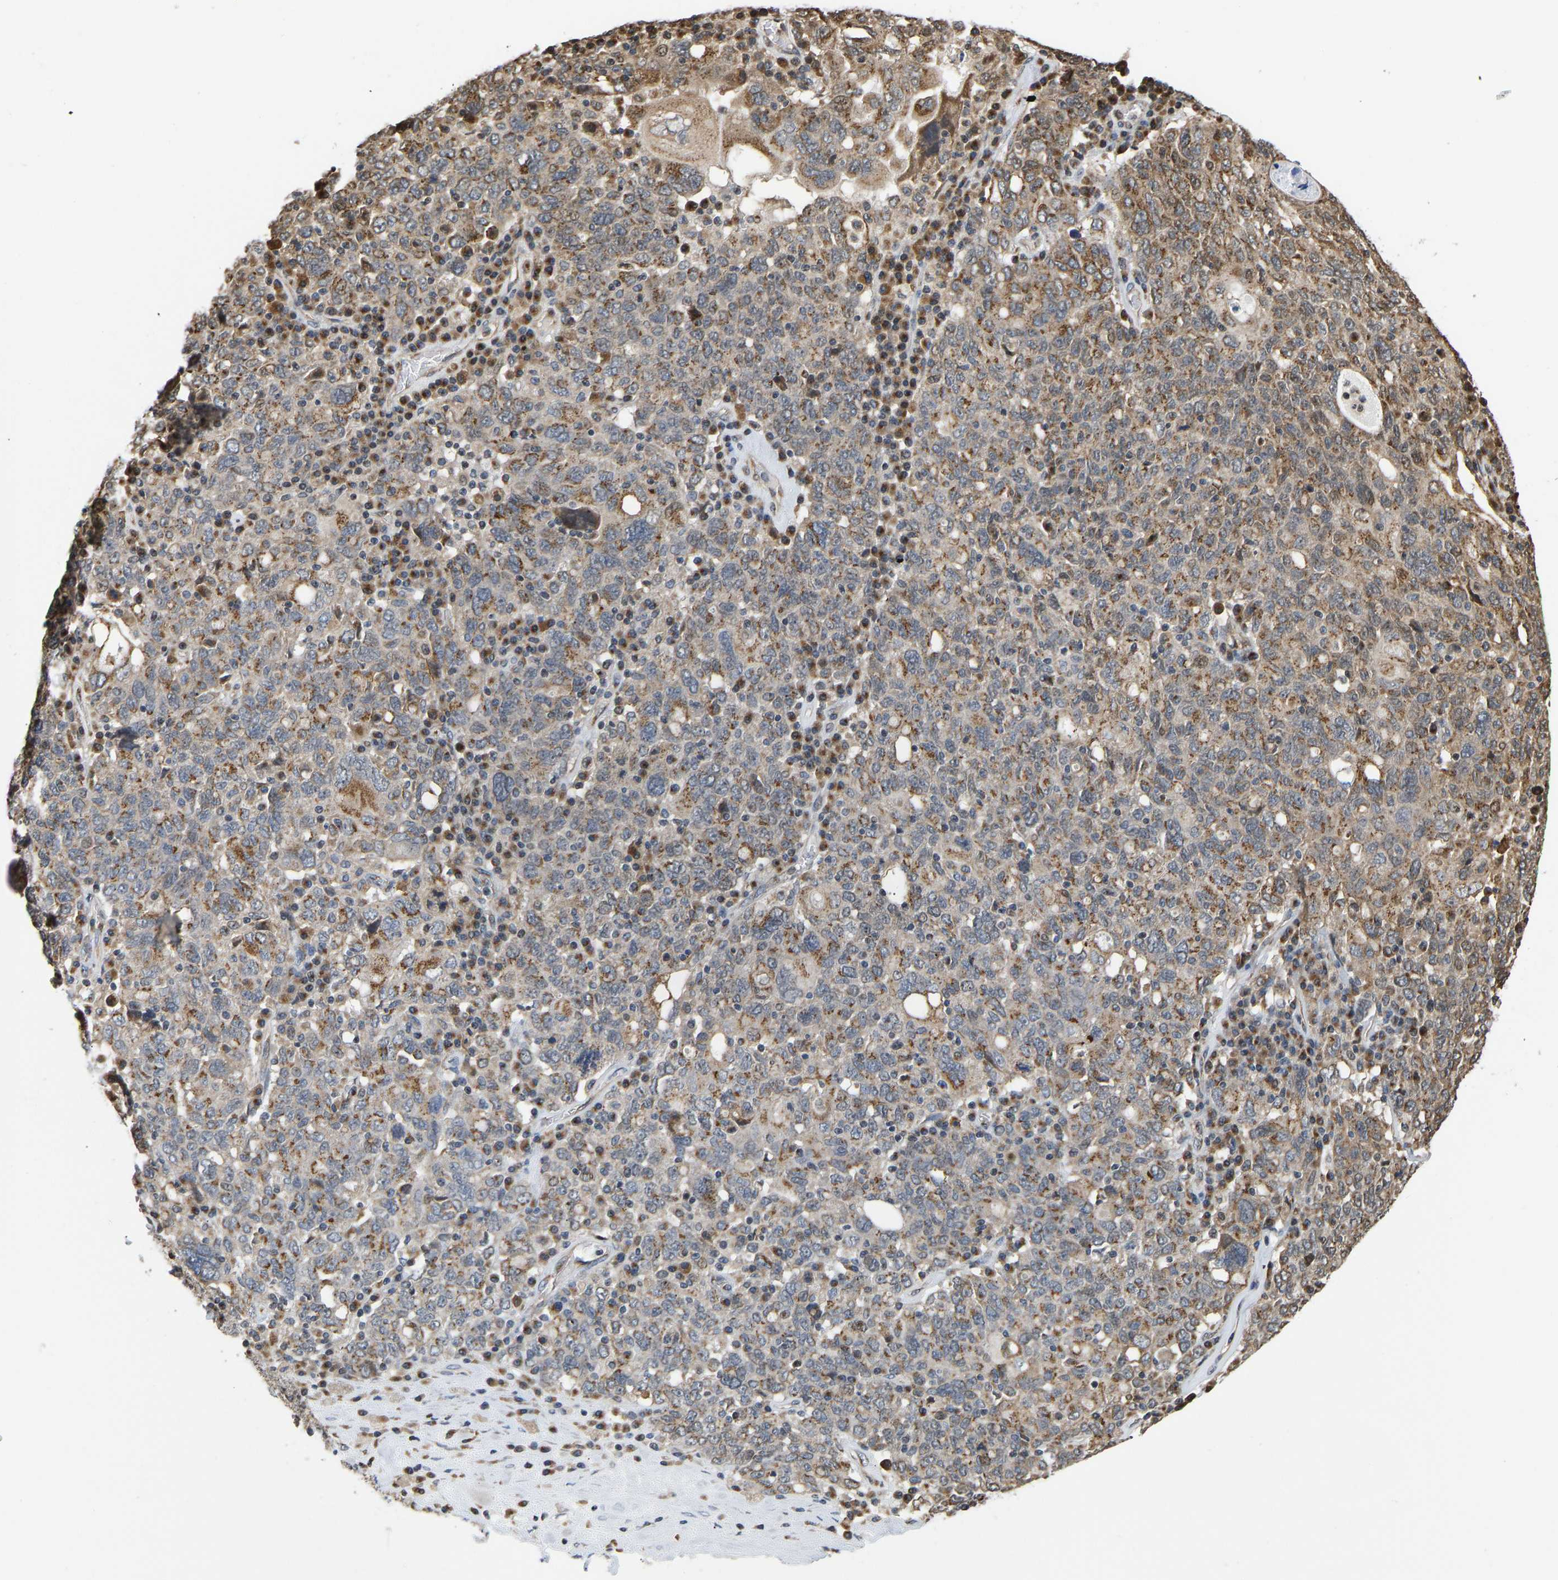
{"staining": {"intensity": "moderate", "quantity": ">75%", "location": "cytoplasmic/membranous"}, "tissue": "ovarian cancer", "cell_type": "Tumor cells", "image_type": "cancer", "snomed": [{"axis": "morphology", "description": "Carcinoma, endometroid"}, {"axis": "topography", "description": "Ovary"}], "caption": "This is an image of immunohistochemistry staining of ovarian endometroid carcinoma, which shows moderate expression in the cytoplasmic/membranous of tumor cells.", "gene": "YIPF4", "patient": {"sex": "female", "age": 62}}